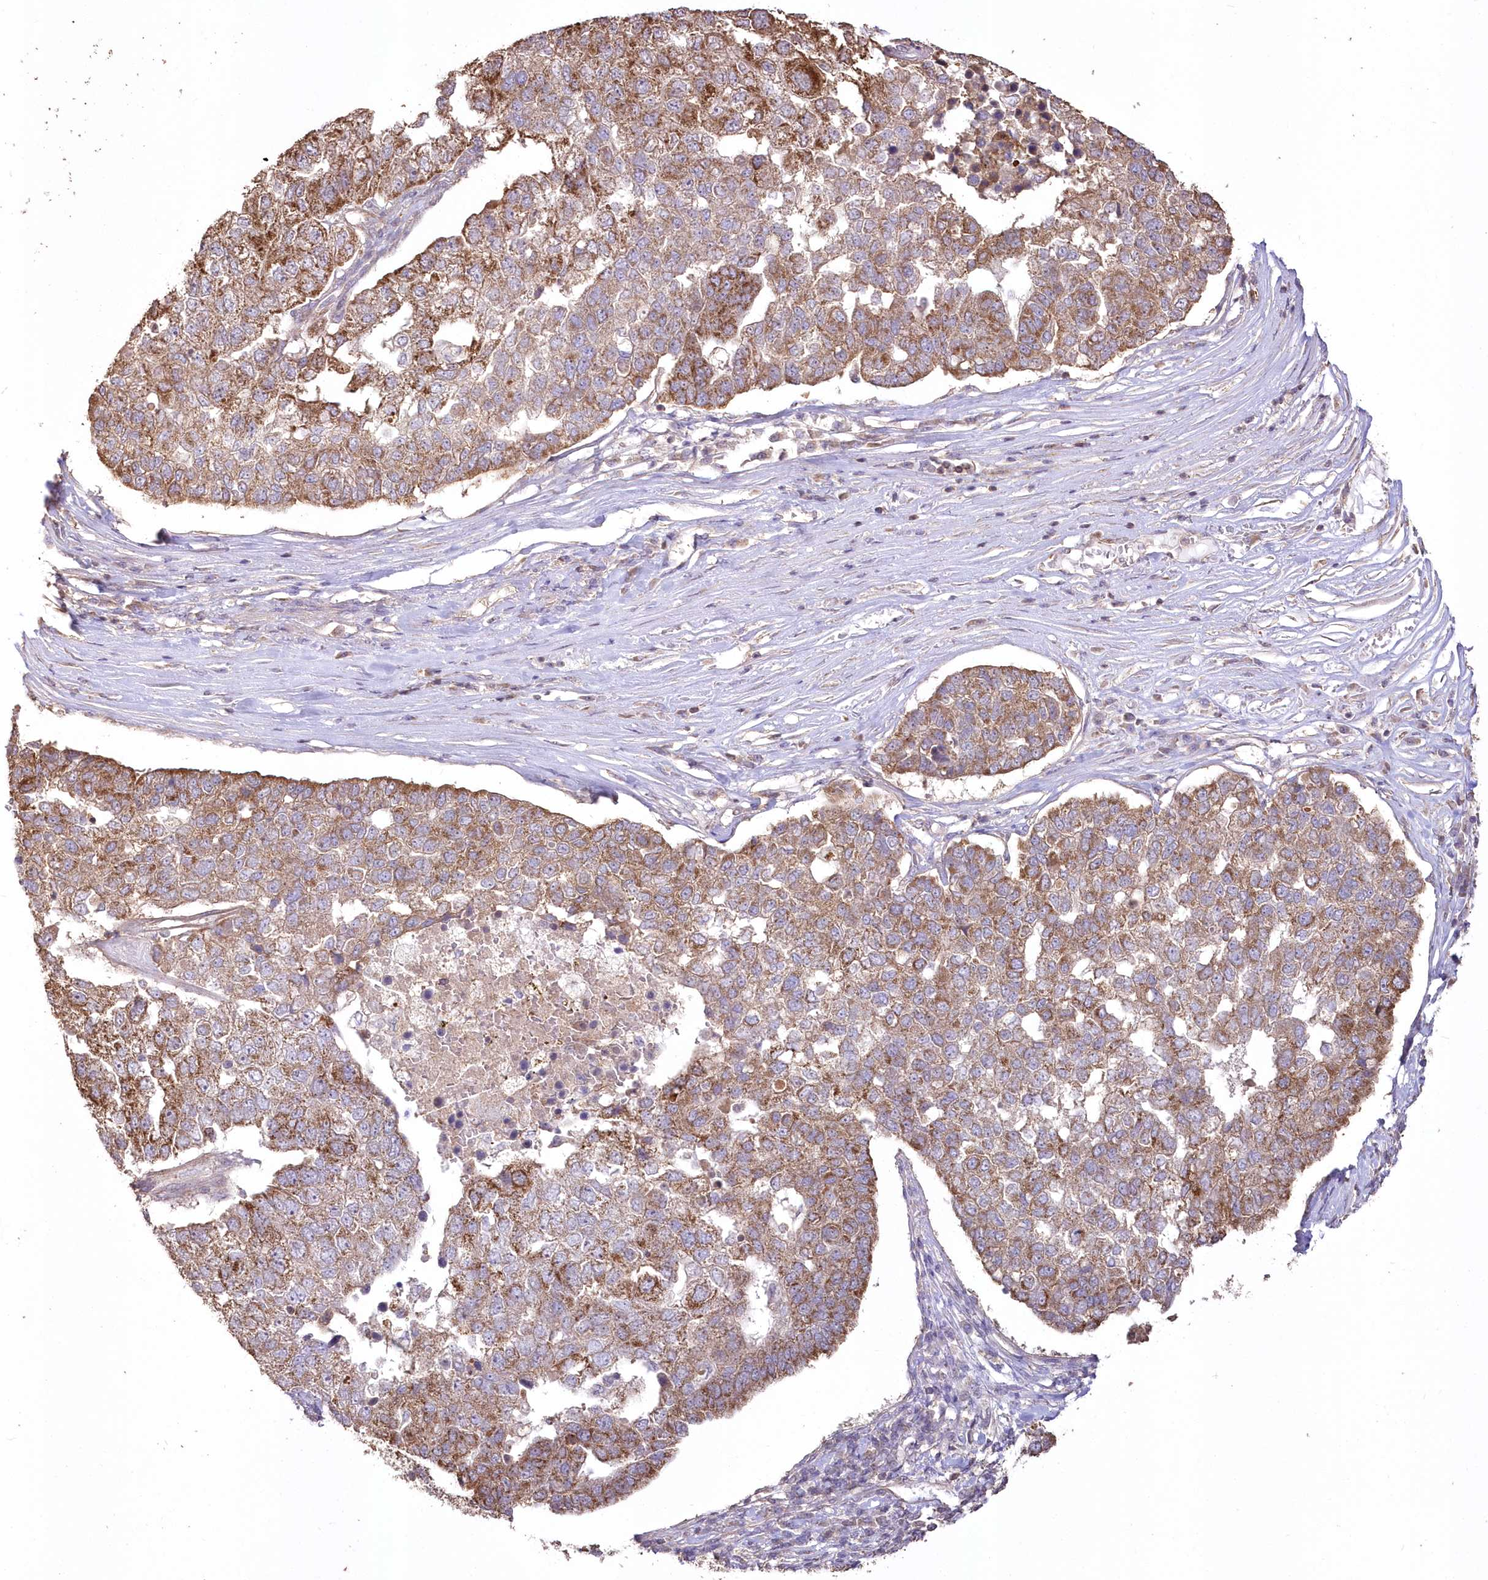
{"staining": {"intensity": "moderate", "quantity": ">75%", "location": "cytoplasmic/membranous"}, "tissue": "pancreatic cancer", "cell_type": "Tumor cells", "image_type": "cancer", "snomed": [{"axis": "morphology", "description": "Adenocarcinoma, NOS"}, {"axis": "topography", "description": "Pancreas"}], "caption": "Human pancreatic cancer (adenocarcinoma) stained with a brown dye displays moderate cytoplasmic/membranous positive positivity in approximately >75% of tumor cells.", "gene": "STK17B", "patient": {"sex": "female", "age": 61}}